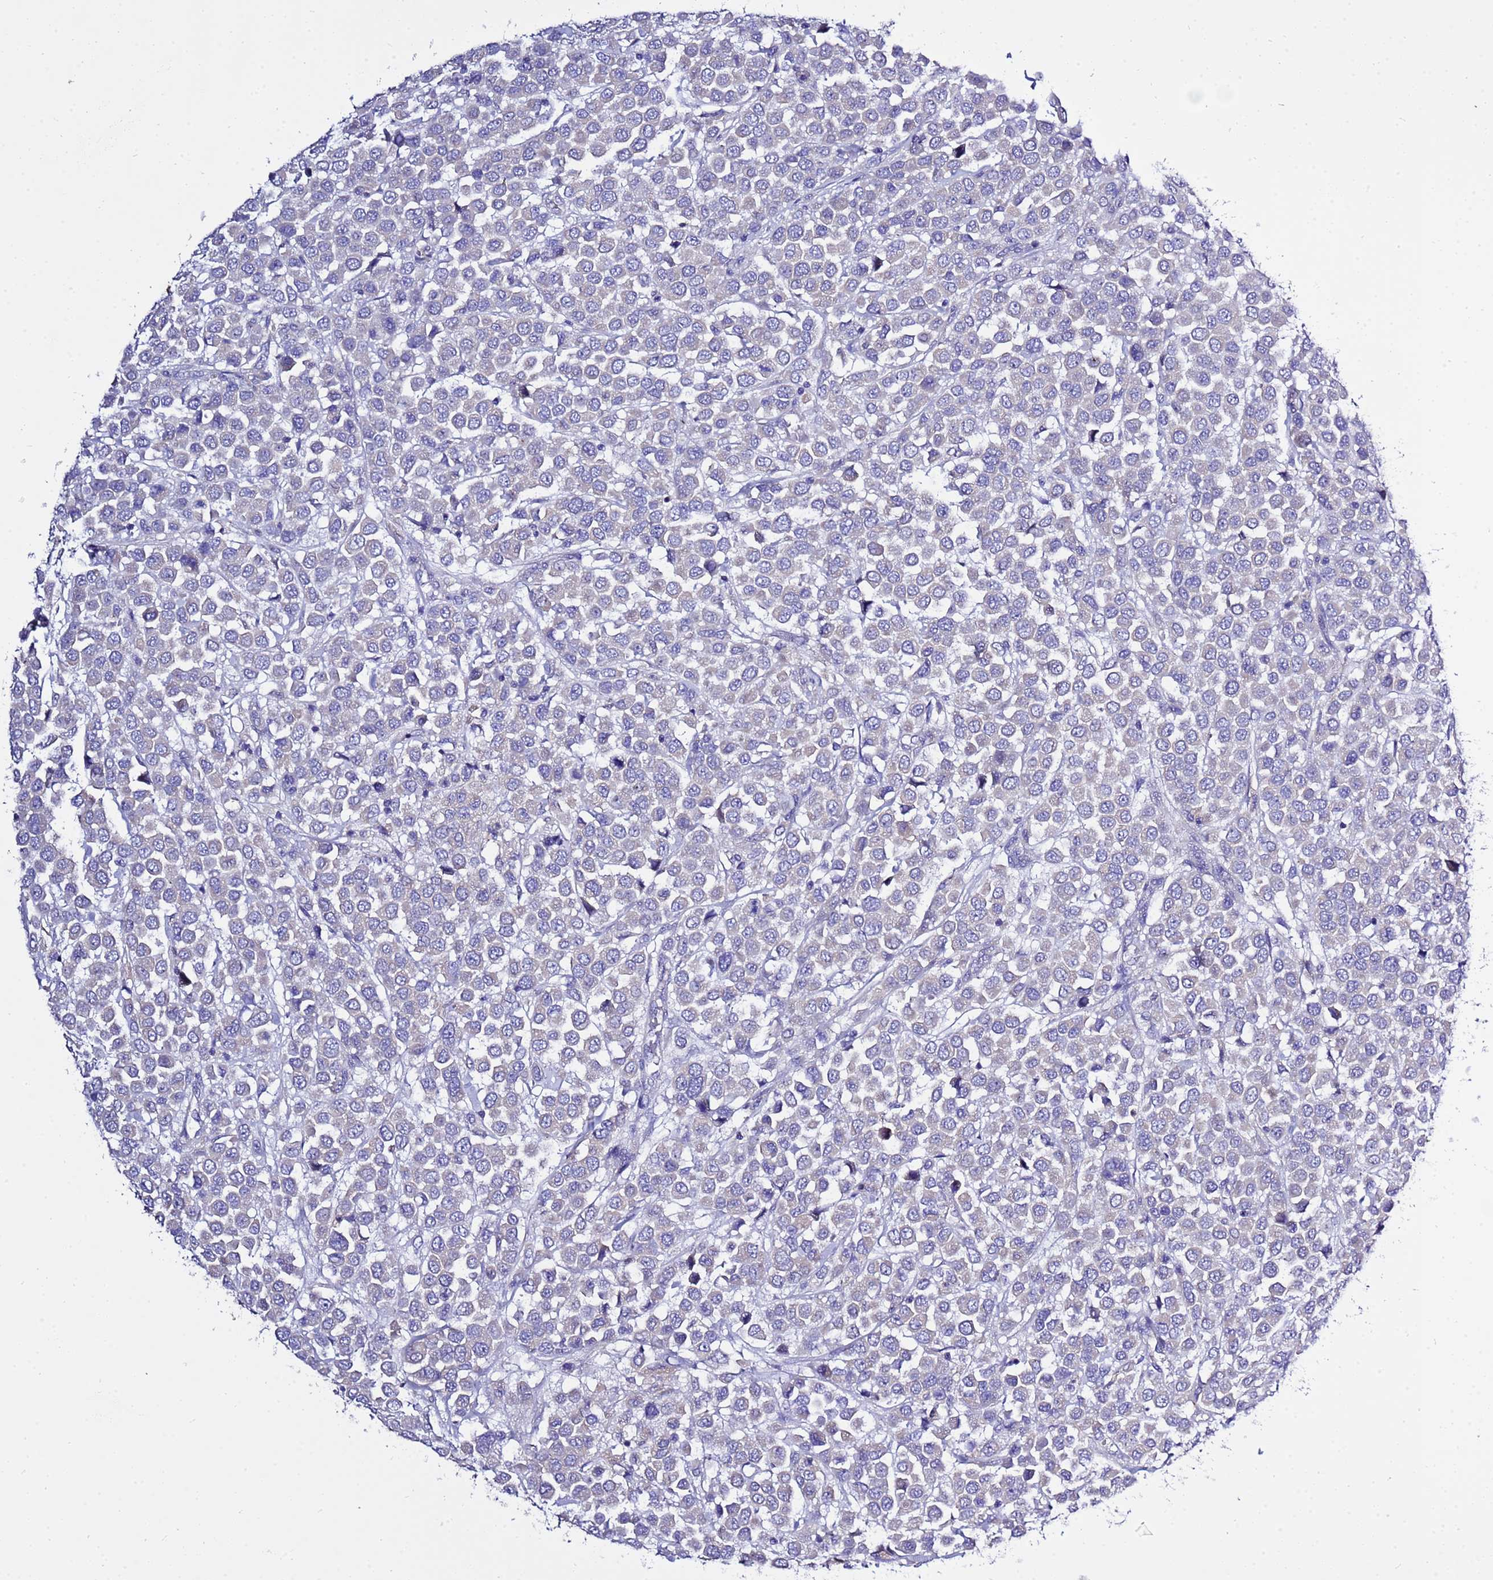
{"staining": {"intensity": "negative", "quantity": "none", "location": "none"}, "tissue": "breast cancer", "cell_type": "Tumor cells", "image_type": "cancer", "snomed": [{"axis": "morphology", "description": "Duct carcinoma"}, {"axis": "topography", "description": "Breast"}], "caption": "Breast cancer stained for a protein using immunohistochemistry reveals no expression tumor cells.", "gene": "KICS2", "patient": {"sex": "female", "age": 61}}